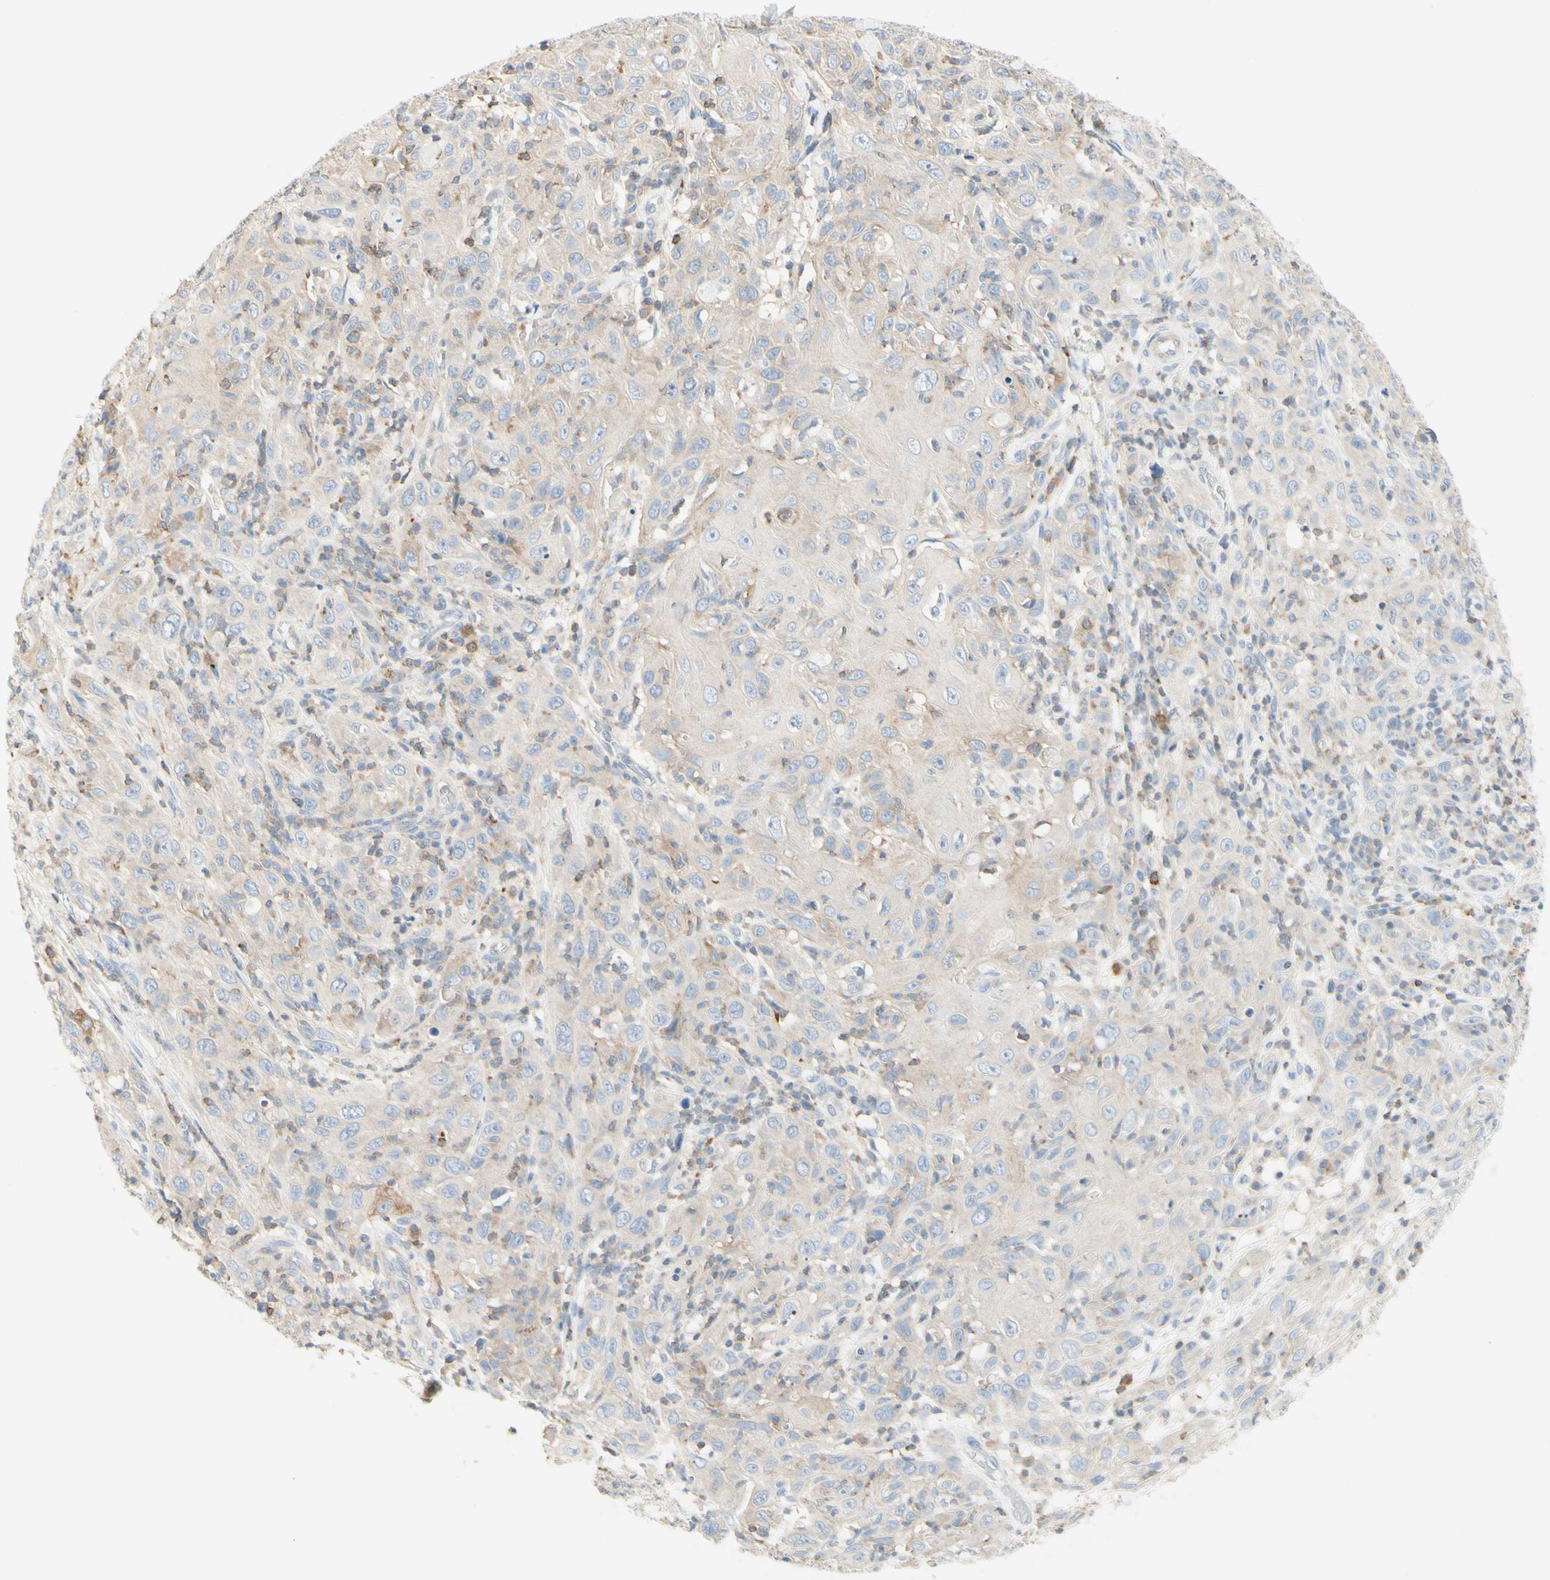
{"staining": {"intensity": "weak", "quantity": "<25%", "location": "cytoplasmic/membranous"}, "tissue": "skin cancer", "cell_type": "Tumor cells", "image_type": "cancer", "snomed": [{"axis": "morphology", "description": "Squamous cell carcinoma, NOS"}, {"axis": "topography", "description": "Skin"}], "caption": "A high-resolution image shows IHC staining of skin squamous cell carcinoma, which shows no significant staining in tumor cells.", "gene": "MTM1", "patient": {"sex": "female", "age": 88}}